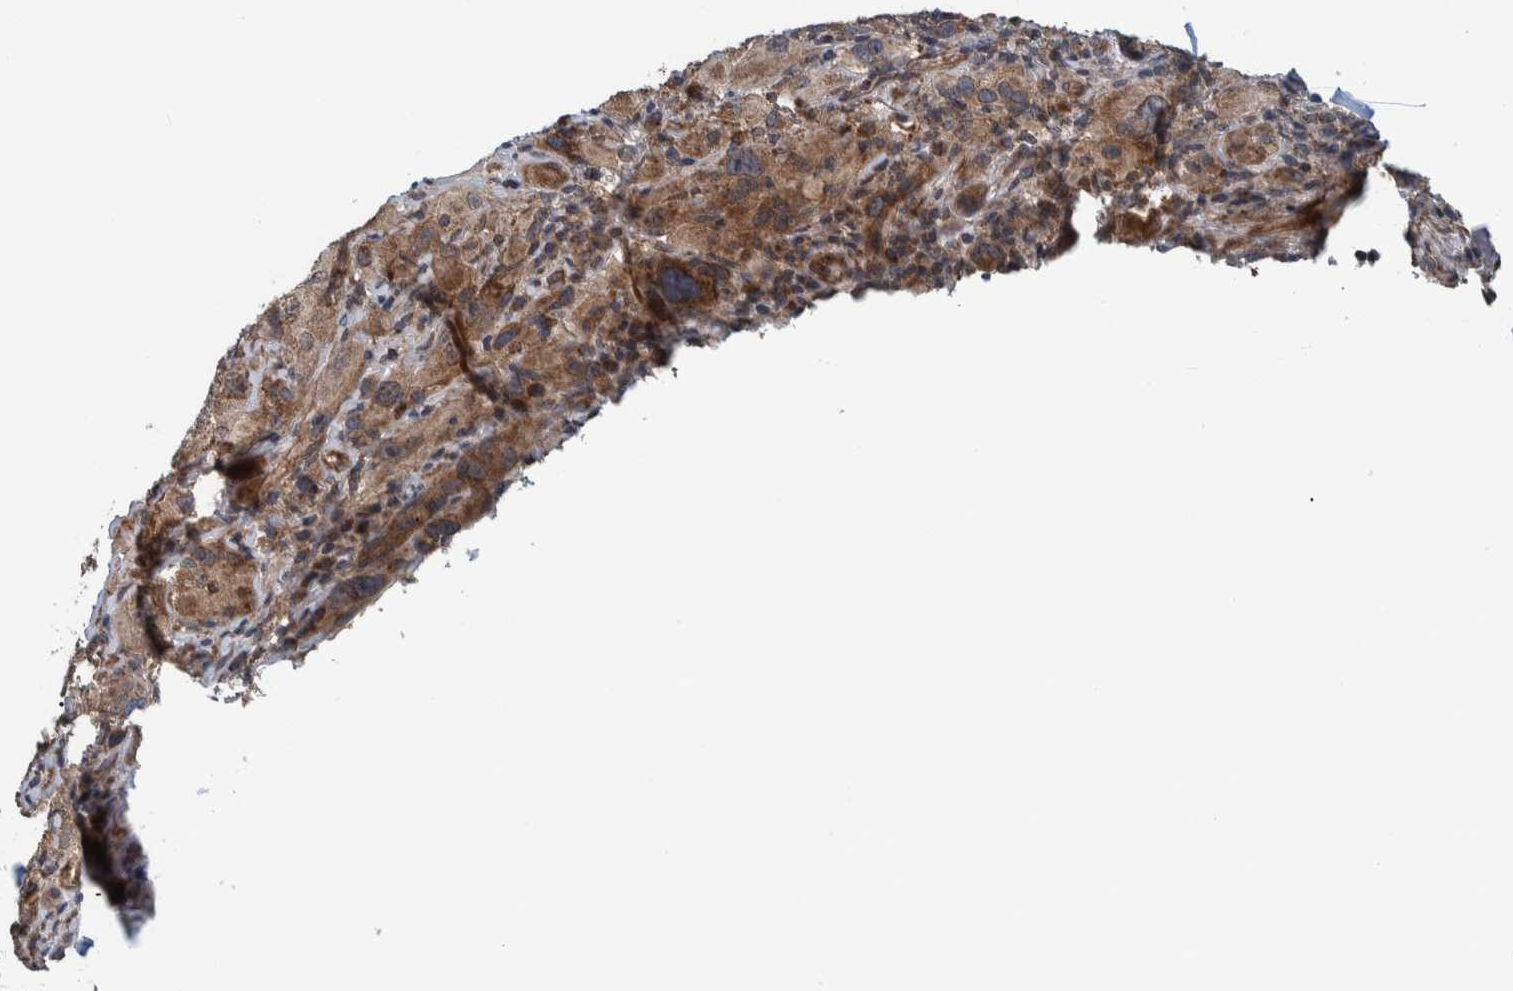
{"staining": {"intensity": "moderate", "quantity": ">75%", "location": "cytoplasmic/membranous"}, "tissue": "melanoma", "cell_type": "Tumor cells", "image_type": "cancer", "snomed": [{"axis": "morphology", "description": "Malignant melanoma, NOS"}, {"axis": "topography", "description": "Skin of head"}], "caption": "Human malignant melanoma stained with a brown dye demonstrates moderate cytoplasmic/membranous positive positivity in about >75% of tumor cells.", "gene": "MRPS7", "patient": {"sex": "male", "age": 96}}